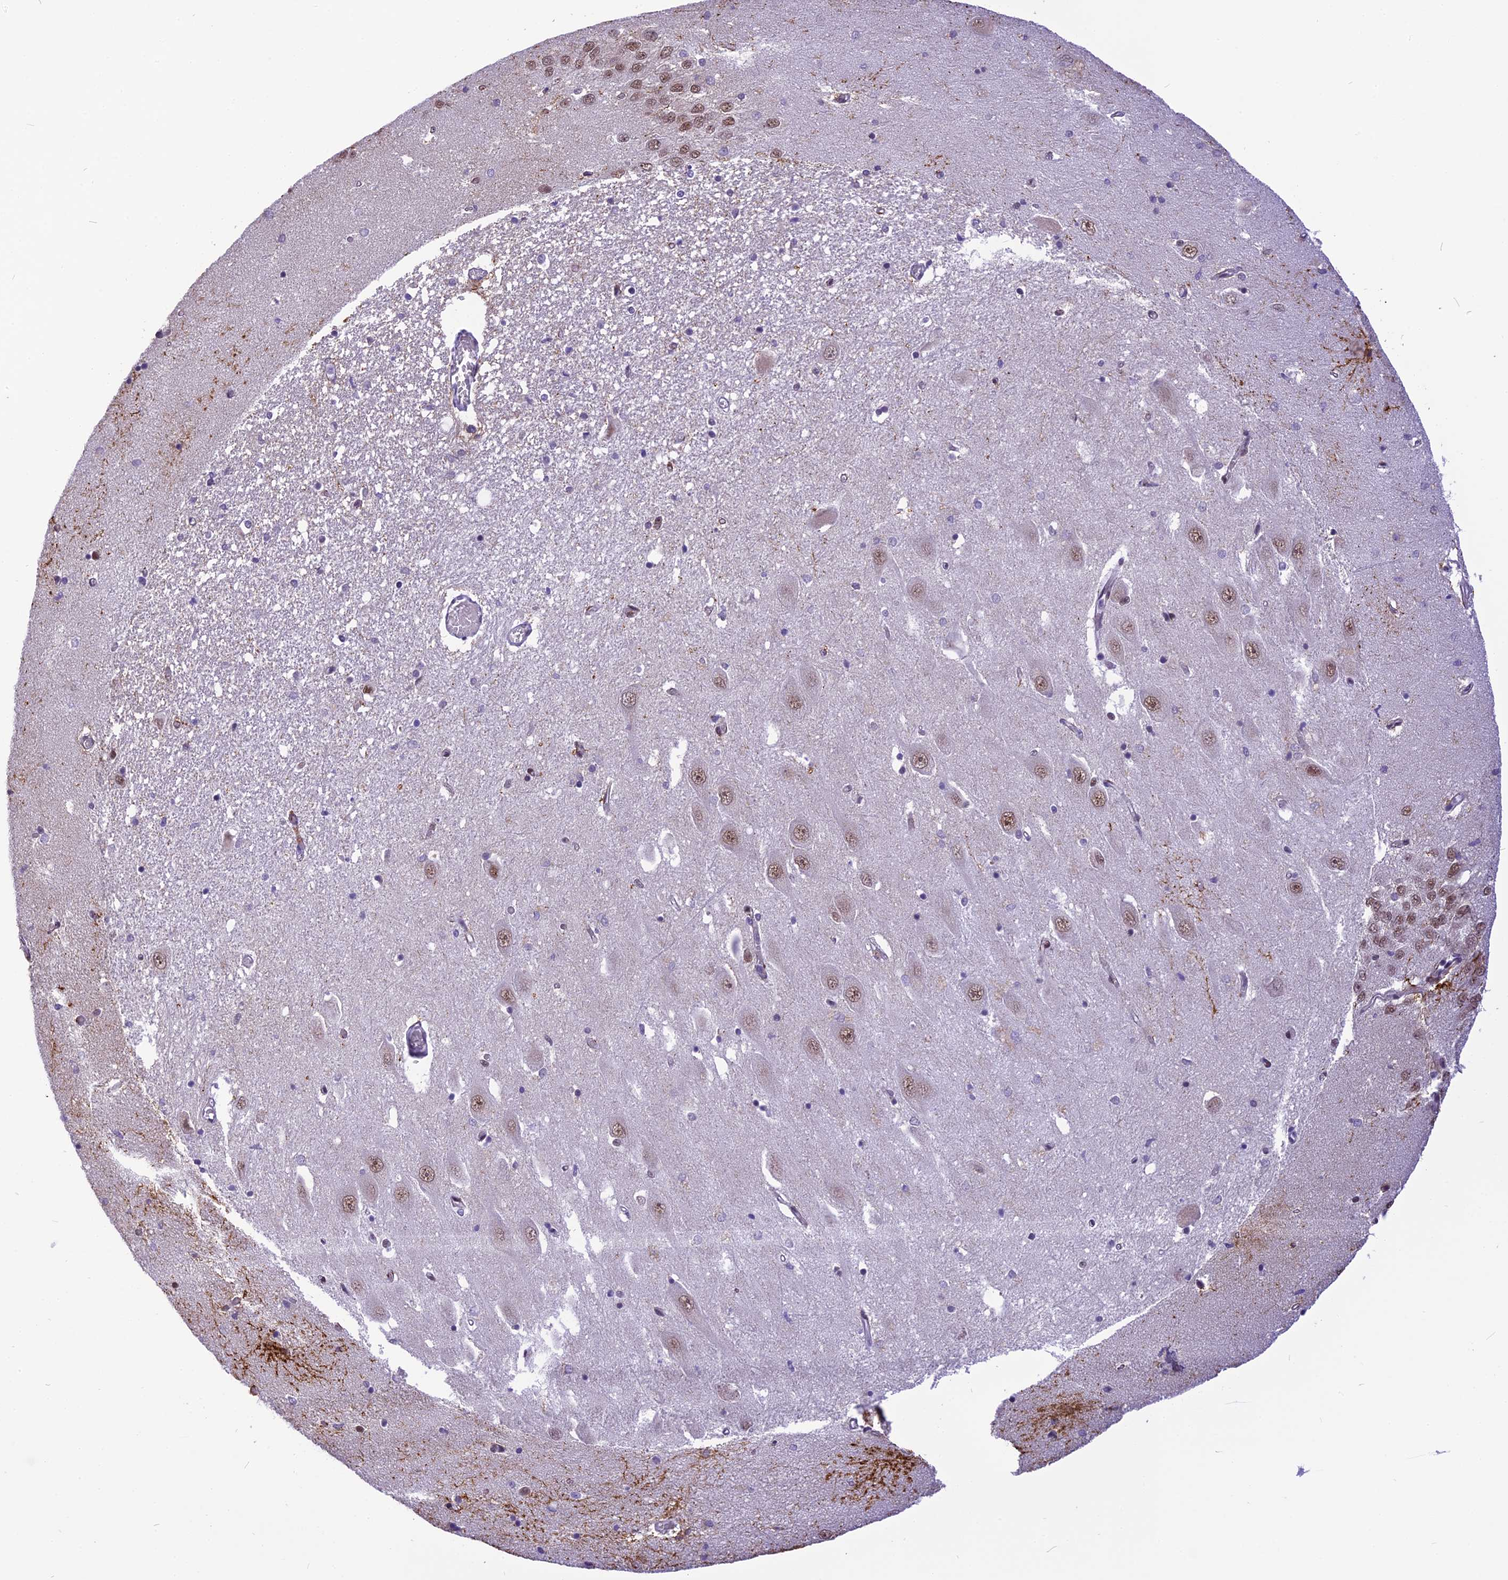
{"staining": {"intensity": "moderate", "quantity": "<25%", "location": "nuclear"}, "tissue": "hippocampus", "cell_type": "Glial cells", "image_type": "normal", "snomed": [{"axis": "morphology", "description": "Normal tissue, NOS"}, {"axis": "topography", "description": "Hippocampus"}], "caption": "High-power microscopy captured an immunohistochemistry (IHC) micrograph of unremarkable hippocampus, revealing moderate nuclear positivity in approximately <25% of glial cells.", "gene": "IRF2BP1", "patient": {"sex": "female", "age": 64}}